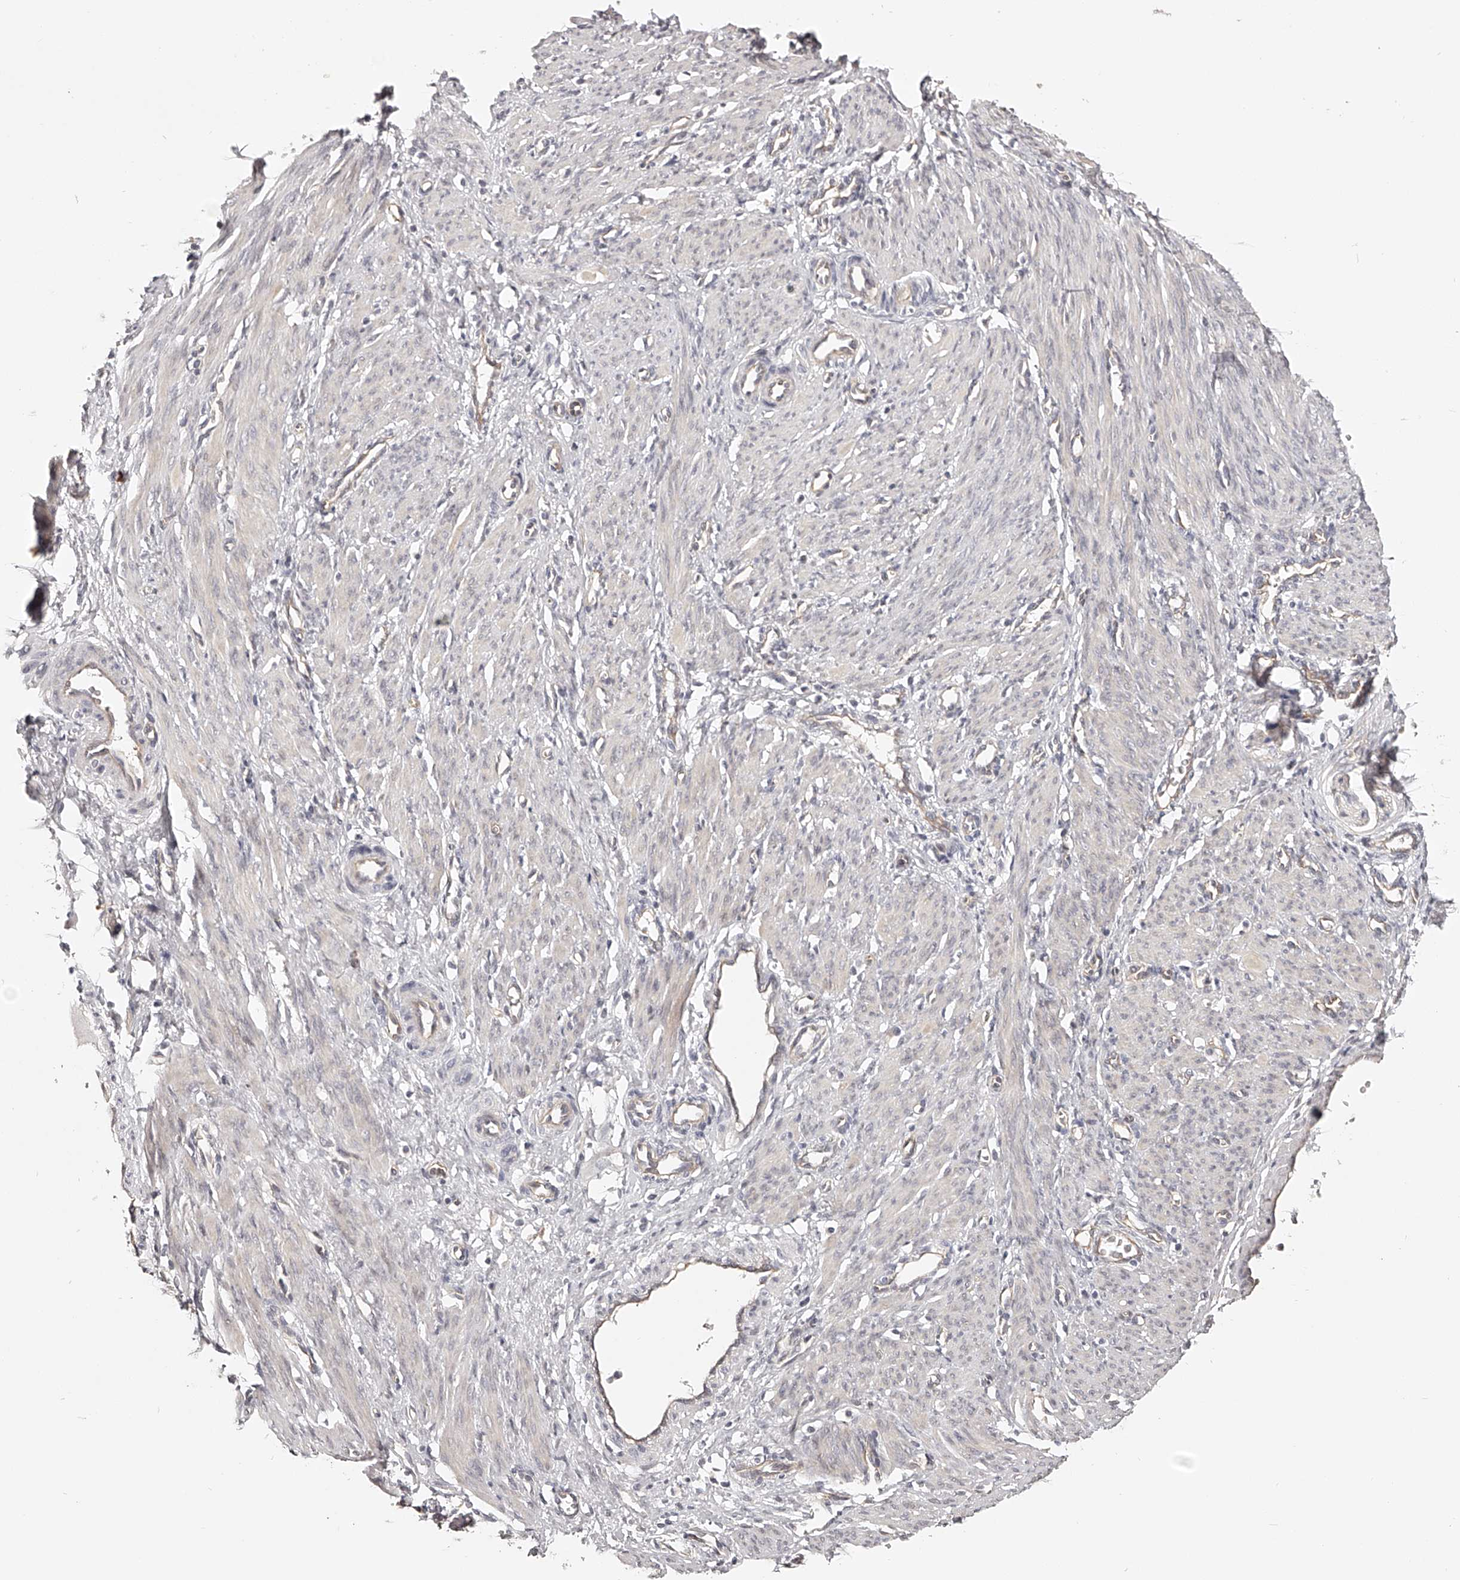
{"staining": {"intensity": "negative", "quantity": "none", "location": "none"}, "tissue": "smooth muscle", "cell_type": "Smooth muscle cells", "image_type": "normal", "snomed": [{"axis": "morphology", "description": "Normal tissue, NOS"}, {"axis": "topography", "description": "Endometrium"}], "caption": "High power microscopy histopathology image of an immunohistochemistry (IHC) image of normal smooth muscle, revealing no significant positivity in smooth muscle cells. The staining was performed using DAB to visualize the protein expression in brown, while the nuclei were stained in blue with hematoxylin (Magnification: 20x).", "gene": "ZNF582", "patient": {"sex": "female", "age": 33}}